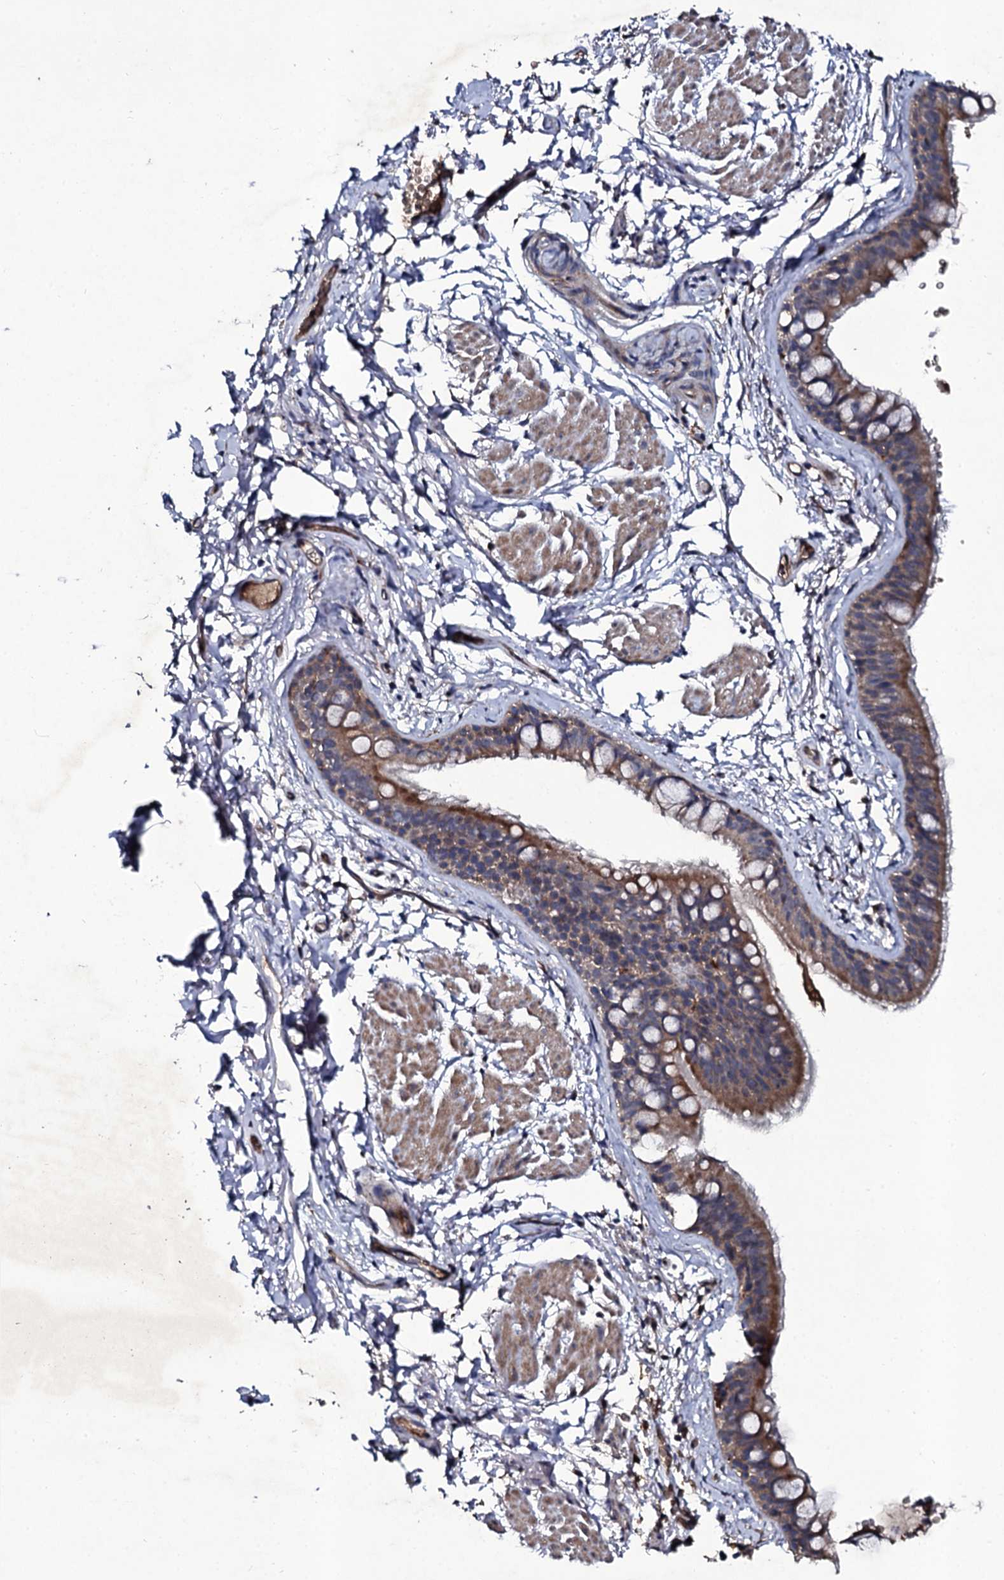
{"staining": {"intensity": "moderate", "quantity": "25%-75%", "location": "cytoplasmic/membranous"}, "tissue": "bronchus", "cell_type": "Respiratory epithelial cells", "image_type": "normal", "snomed": [{"axis": "morphology", "description": "Normal tissue, NOS"}, {"axis": "topography", "description": "Cartilage tissue"}], "caption": "A high-resolution photomicrograph shows immunohistochemistry staining of benign bronchus, which demonstrates moderate cytoplasmic/membranous positivity in approximately 25%-75% of respiratory epithelial cells.", "gene": "LRRC28", "patient": {"sex": "male", "age": 63}}